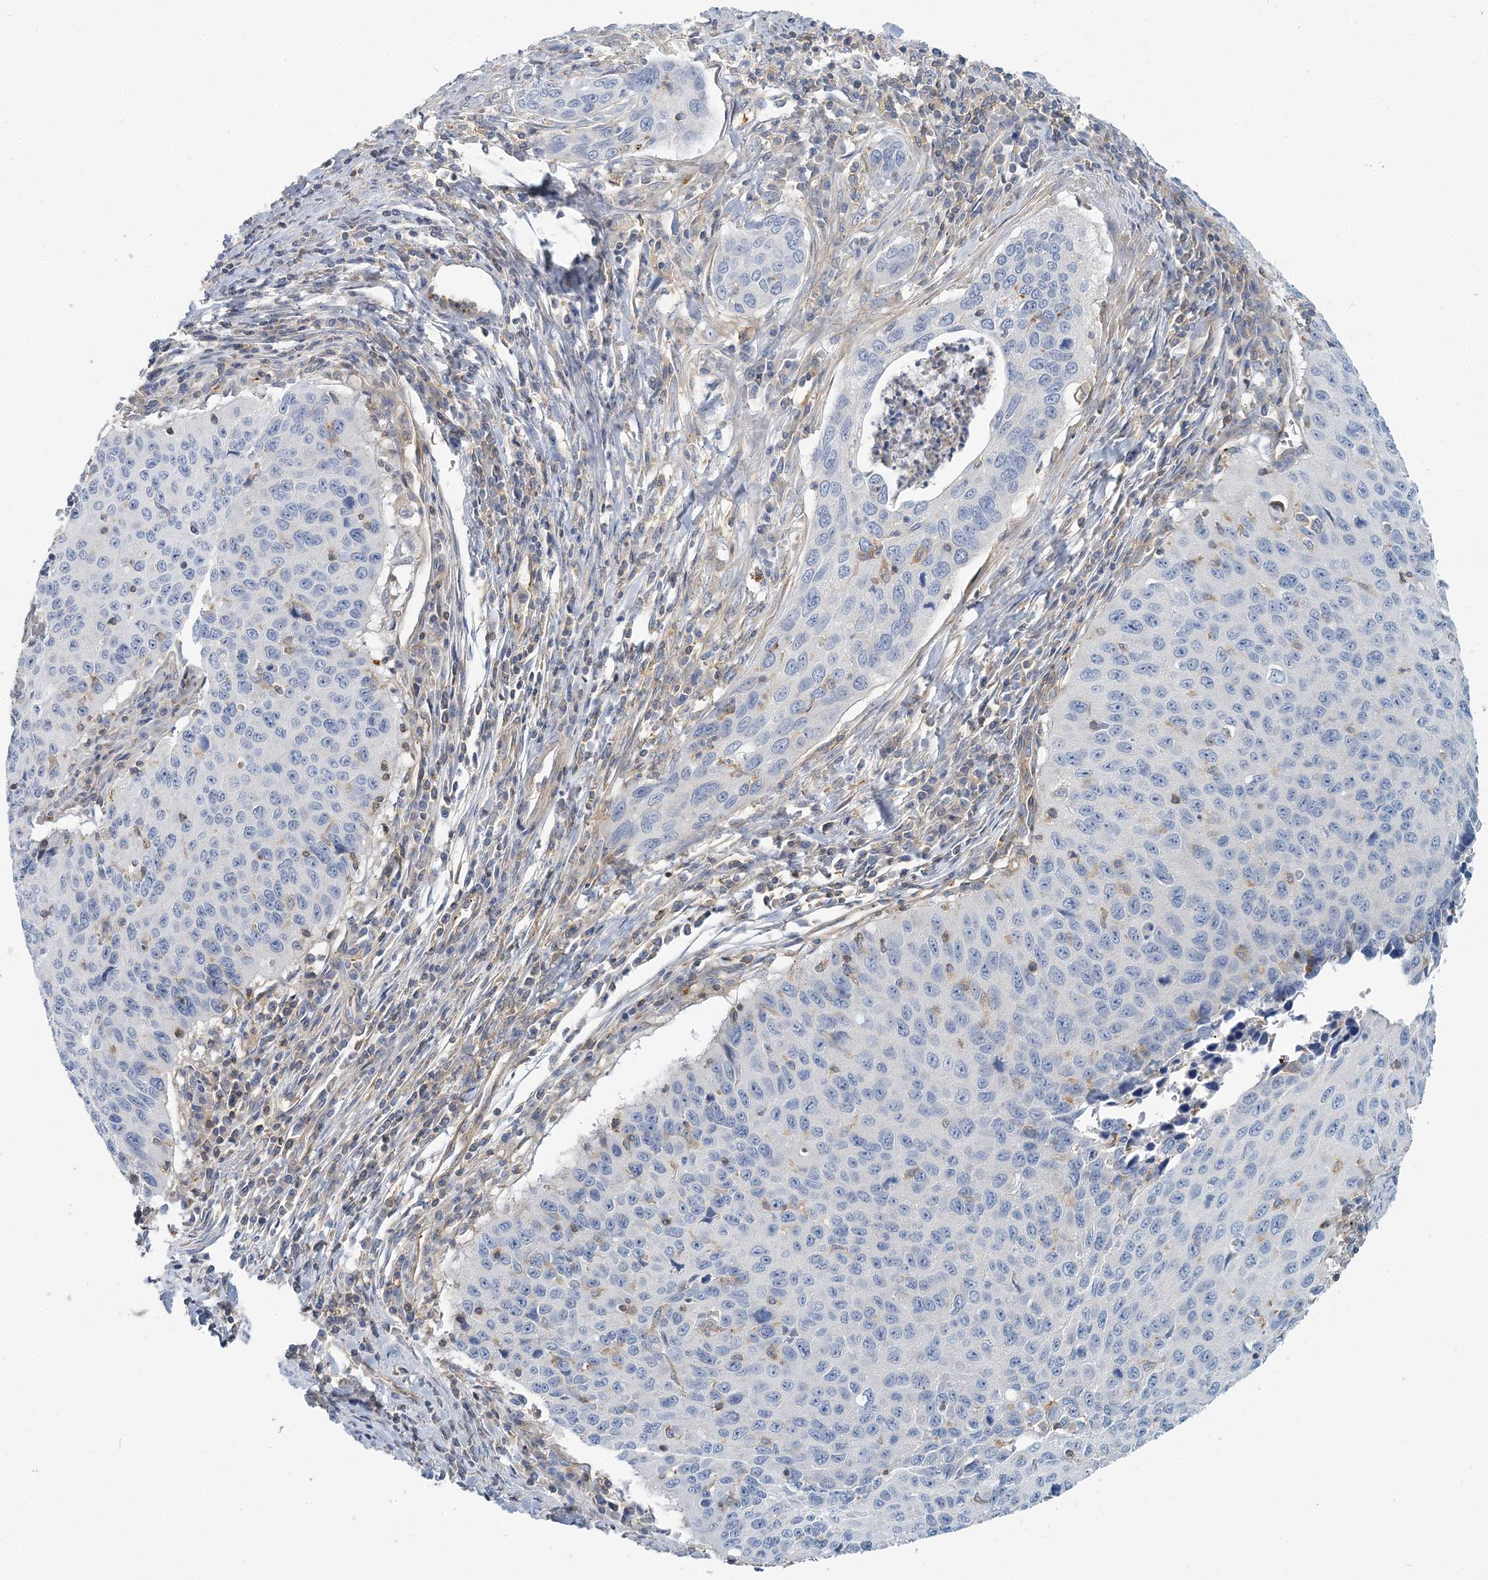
{"staining": {"intensity": "negative", "quantity": "none", "location": "none"}, "tissue": "cervical cancer", "cell_type": "Tumor cells", "image_type": "cancer", "snomed": [{"axis": "morphology", "description": "Squamous cell carcinoma, NOS"}, {"axis": "topography", "description": "Cervix"}], "caption": "A high-resolution photomicrograph shows immunohistochemistry (IHC) staining of cervical cancer, which shows no significant expression in tumor cells.", "gene": "CUEDC2", "patient": {"sex": "female", "age": 53}}